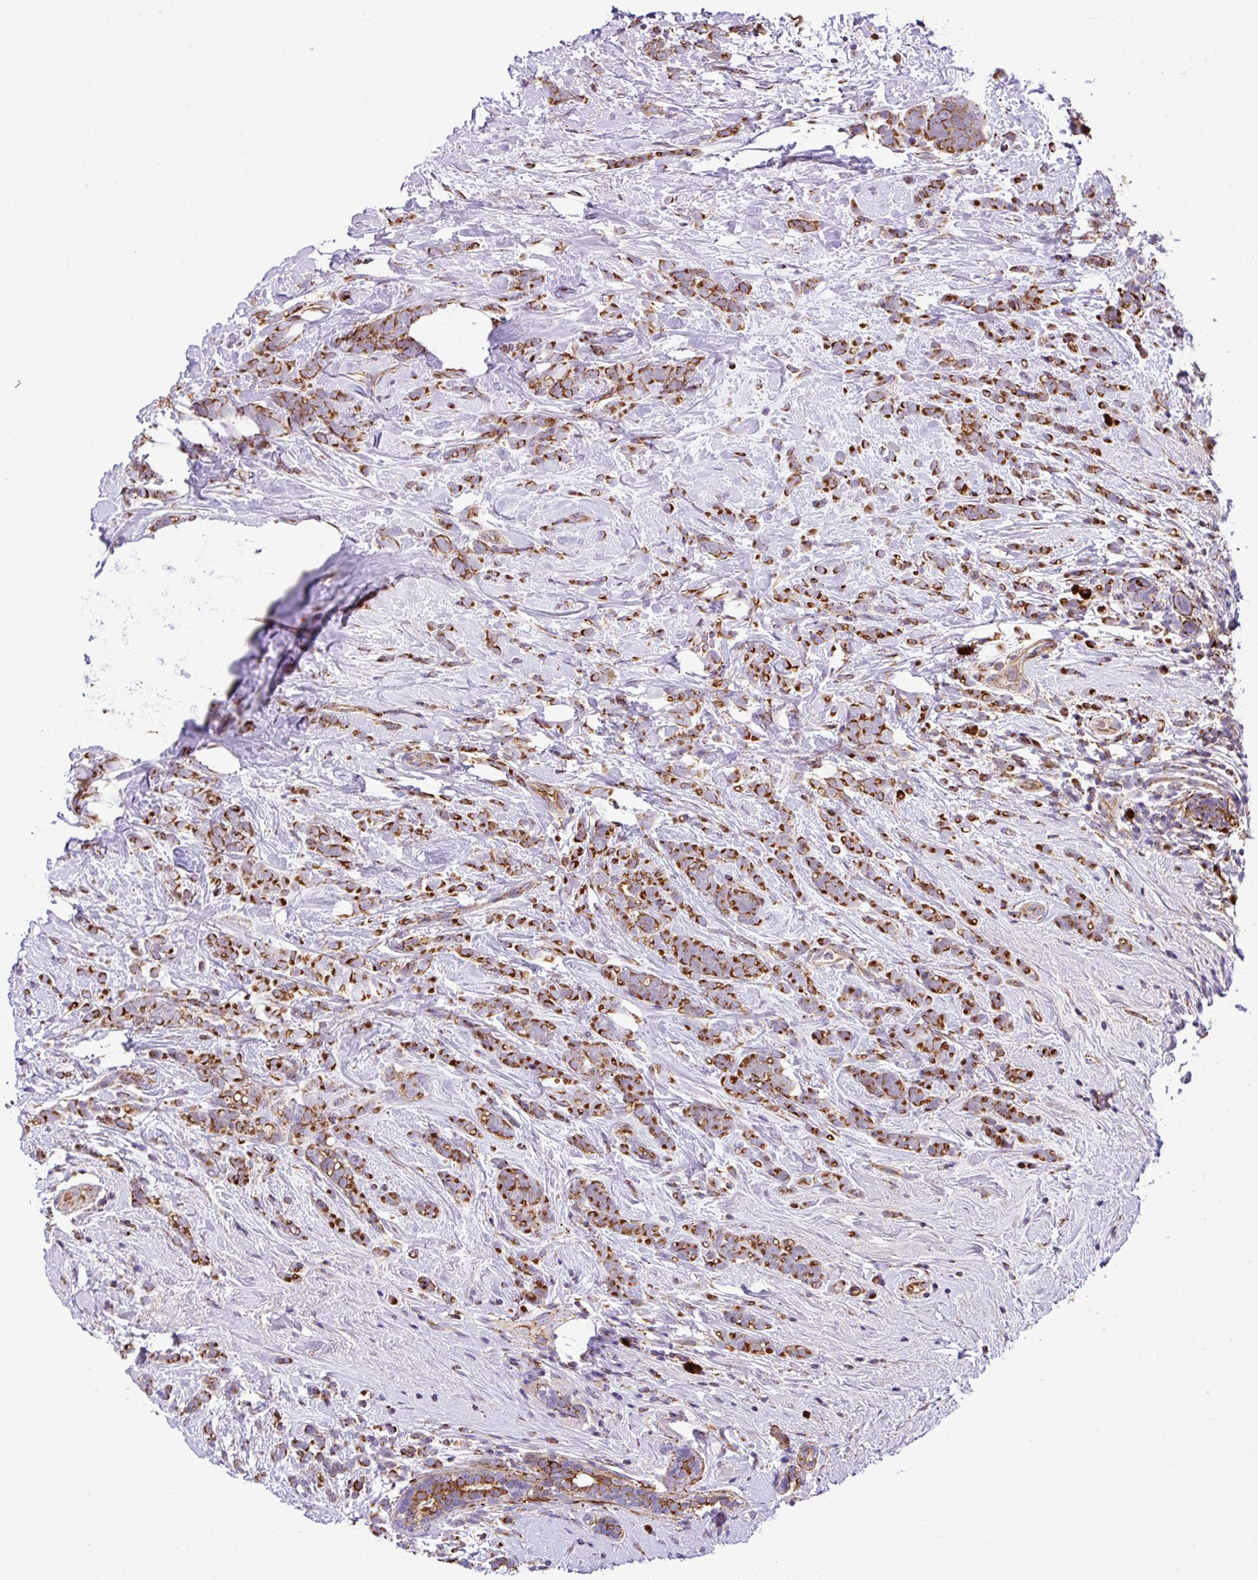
{"staining": {"intensity": "strong", "quantity": ">75%", "location": "cytoplasmic/membranous"}, "tissue": "breast cancer", "cell_type": "Tumor cells", "image_type": "cancer", "snomed": [{"axis": "morphology", "description": "Lobular carcinoma"}, {"axis": "topography", "description": "Breast"}], "caption": "Human breast lobular carcinoma stained with a protein marker exhibits strong staining in tumor cells.", "gene": "ZNF569", "patient": {"sex": "female", "age": 58}}